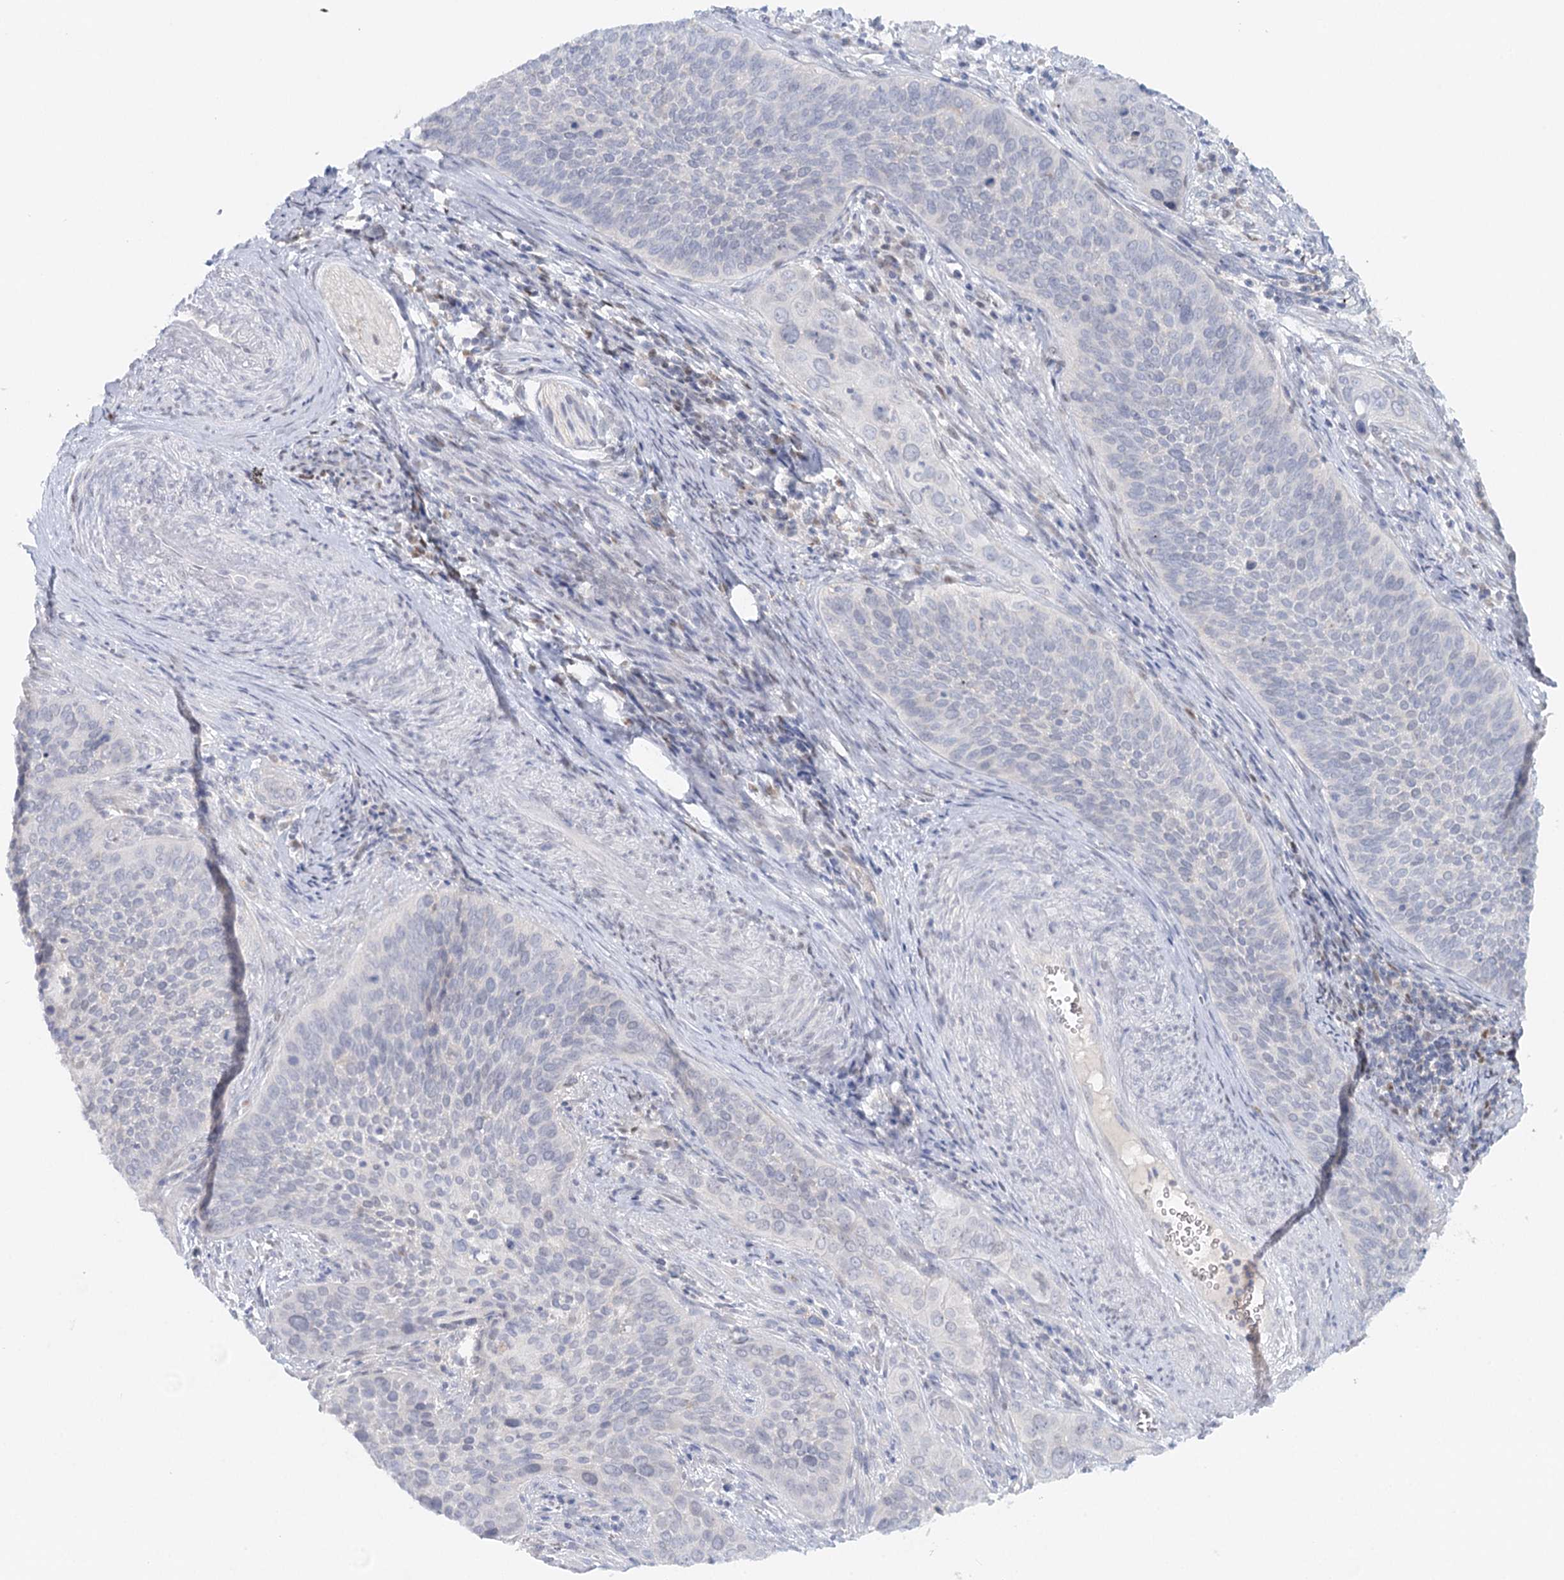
{"staining": {"intensity": "negative", "quantity": "none", "location": "none"}, "tissue": "cervical cancer", "cell_type": "Tumor cells", "image_type": "cancer", "snomed": [{"axis": "morphology", "description": "Squamous cell carcinoma, NOS"}, {"axis": "topography", "description": "Cervix"}], "caption": "This histopathology image is of squamous cell carcinoma (cervical) stained with immunohistochemistry to label a protein in brown with the nuclei are counter-stained blue. There is no positivity in tumor cells.", "gene": "PSAPL1", "patient": {"sex": "female", "age": 34}}